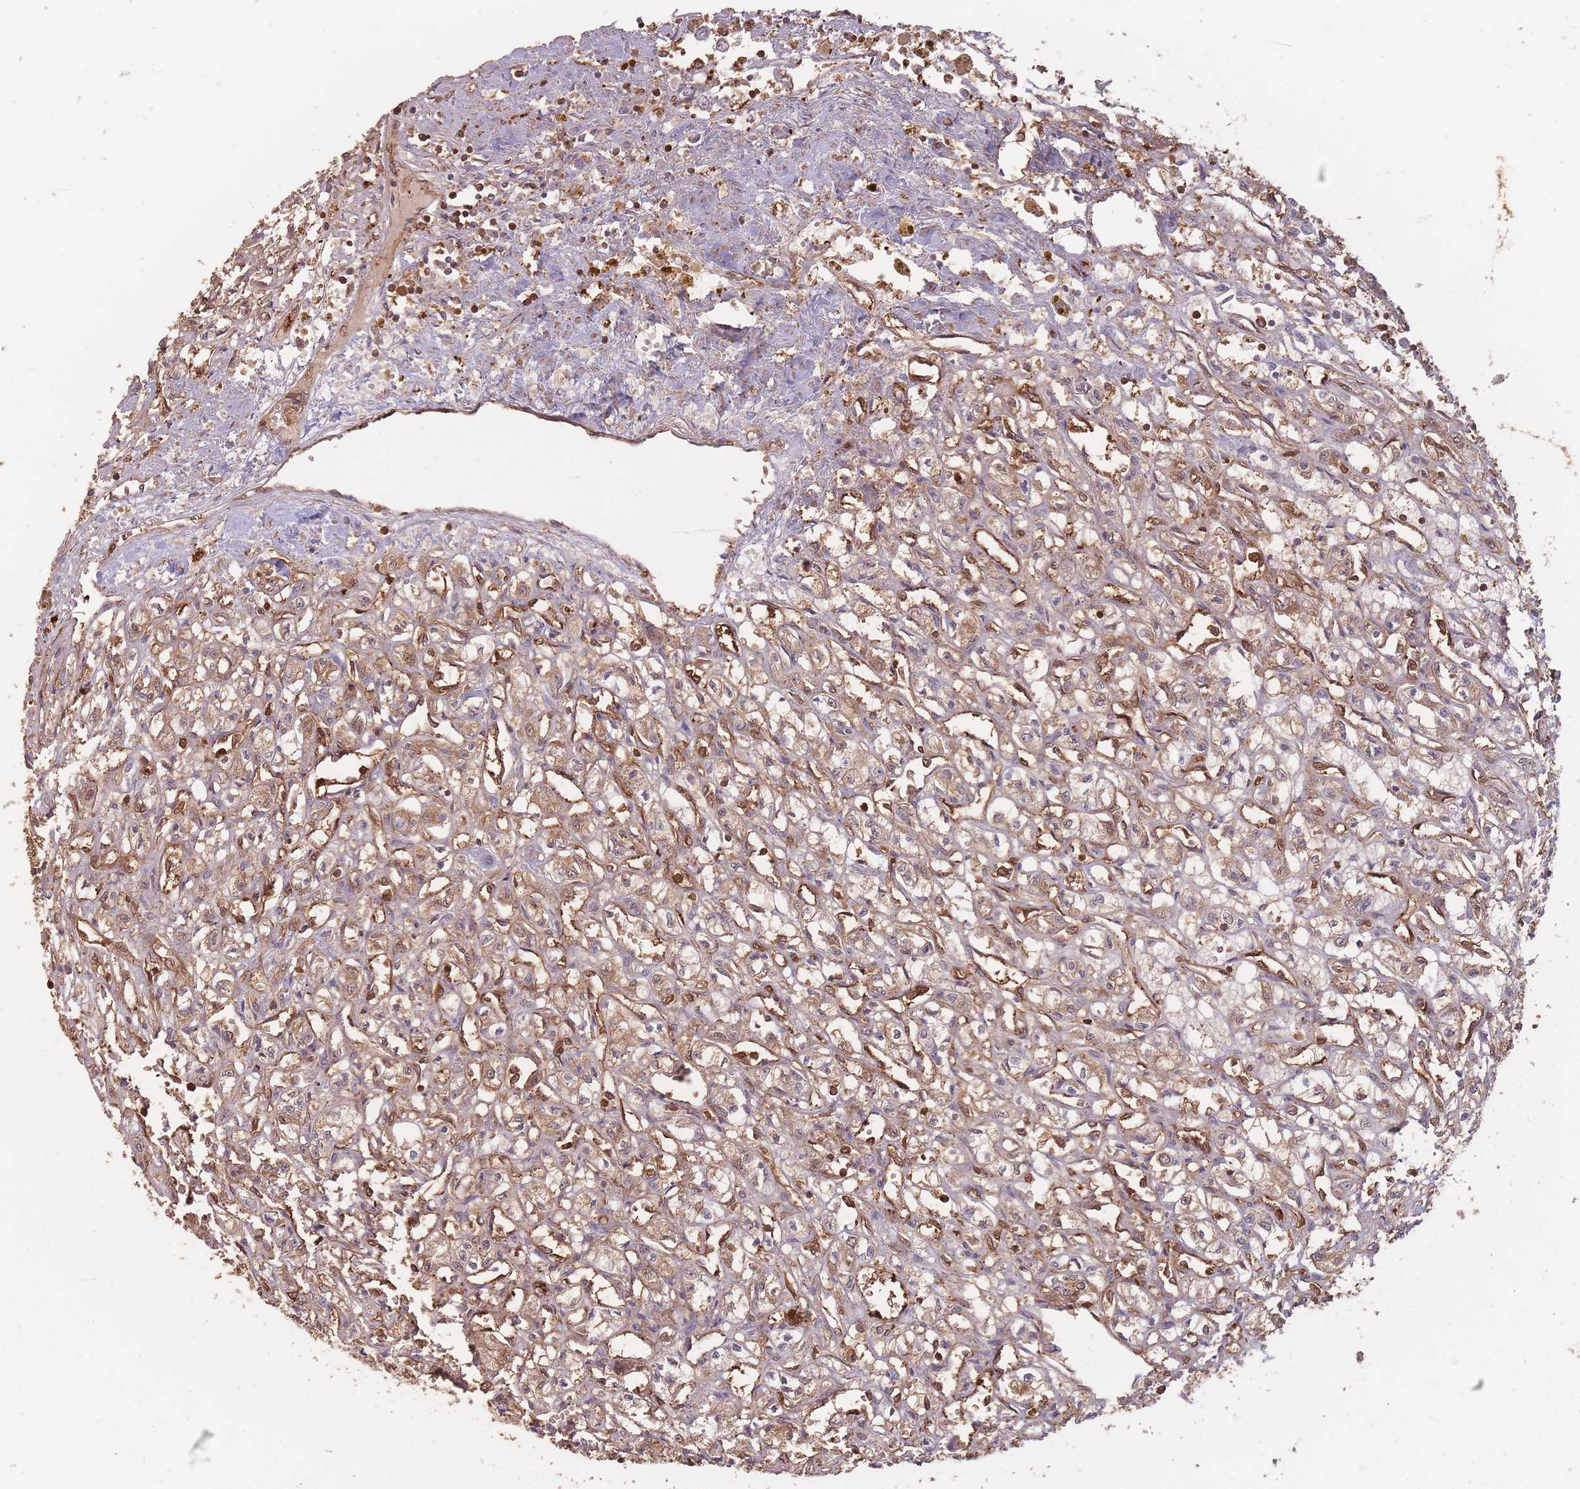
{"staining": {"intensity": "moderate", "quantity": "25%-75%", "location": "cytoplasmic/membranous"}, "tissue": "renal cancer", "cell_type": "Tumor cells", "image_type": "cancer", "snomed": [{"axis": "morphology", "description": "Adenocarcinoma, NOS"}, {"axis": "topography", "description": "Kidney"}], "caption": "Immunohistochemistry of renal cancer (adenocarcinoma) exhibits medium levels of moderate cytoplasmic/membranous staining in approximately 25%-75% of tumor cells.", "gene": "PLS3", "patient": {"sex": "male", "age": 56}}